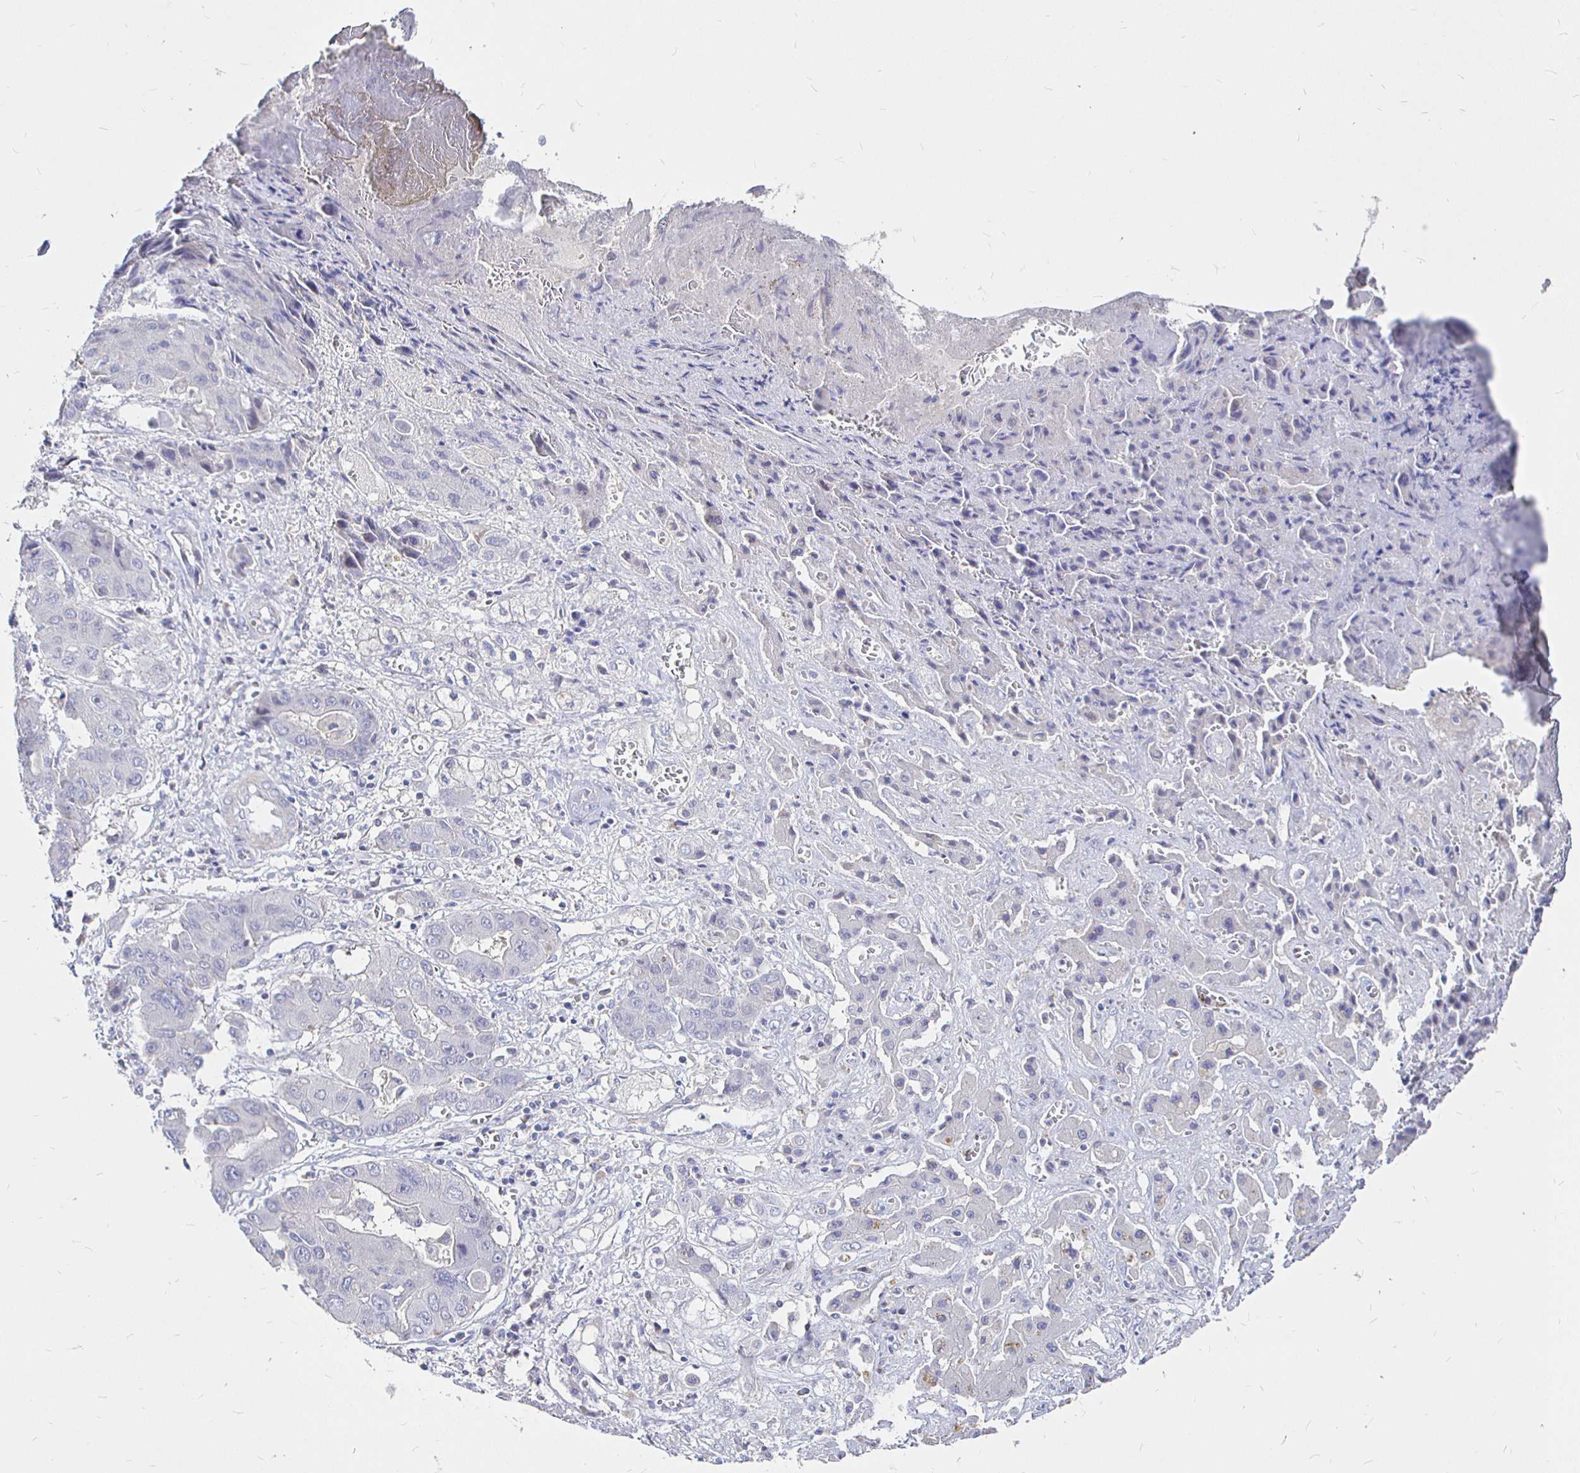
{"staining": {"intensity": "negative", "quantity": "none", "location": "none"}, "tissue": "liver cancer", "cell_type": "Tumor cells", "image_type": "cancer", "snomed": [{"axis": "morphology", "description": "Cholangiocarcinoma"}, {"axis": "topography", "description": "Liver"}], "caption": "Tumor cells are negative for protein expression in human cholangiocarcinoma (liver).", "gene": "NECAB1", "patient": {"sex": "male", "age": 67}}